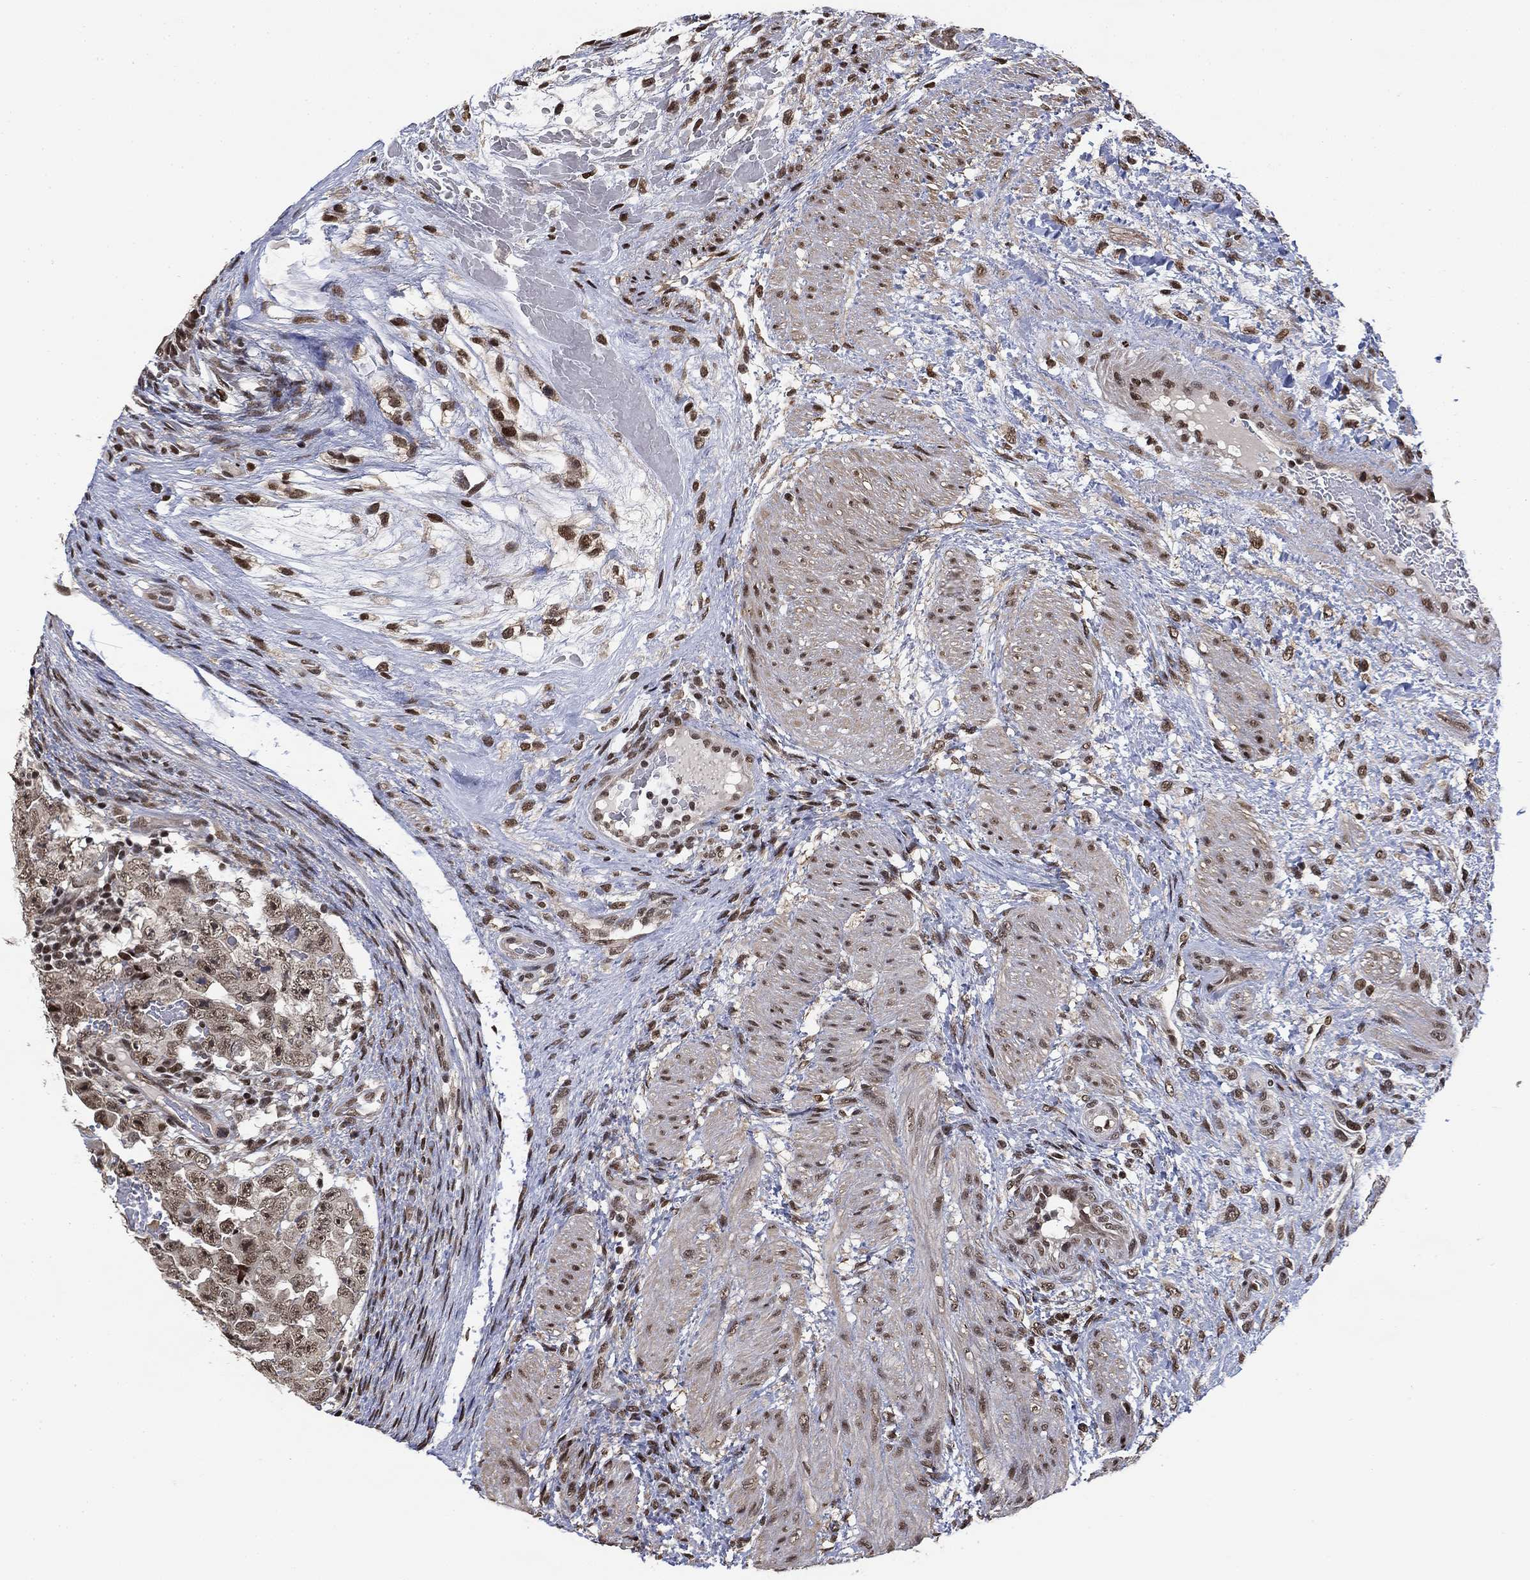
{"staining": {"intensity": "moderate", "quantity": "25%-75%", "location": "nuclear"}, "tissue": "testis cancer", "cell_type": "Tumor cells", "image_type": "cancer", "snomed": [{"axis": "morphology", "description": "Normal tissue, NOS"}, {"axis": "morphology", "description": "Carcinoma, Embryonal, NOS"}, {"axis": "topography", "description": "Testis"}, {"axis": "topography", "description": "Epididymis"}], "caption": "High-magnification brightfield microscopy of testis cancer (embryonal carcinoma) stained with DAB (brown) and counterstained with hematoxylin (blue). tumor cells exhibit moderate nuclear staining is appreciated in approximately25%-75% of cells.", "gene": "ZSCAN30", "patient": {"sex": "male", "age": 24}}